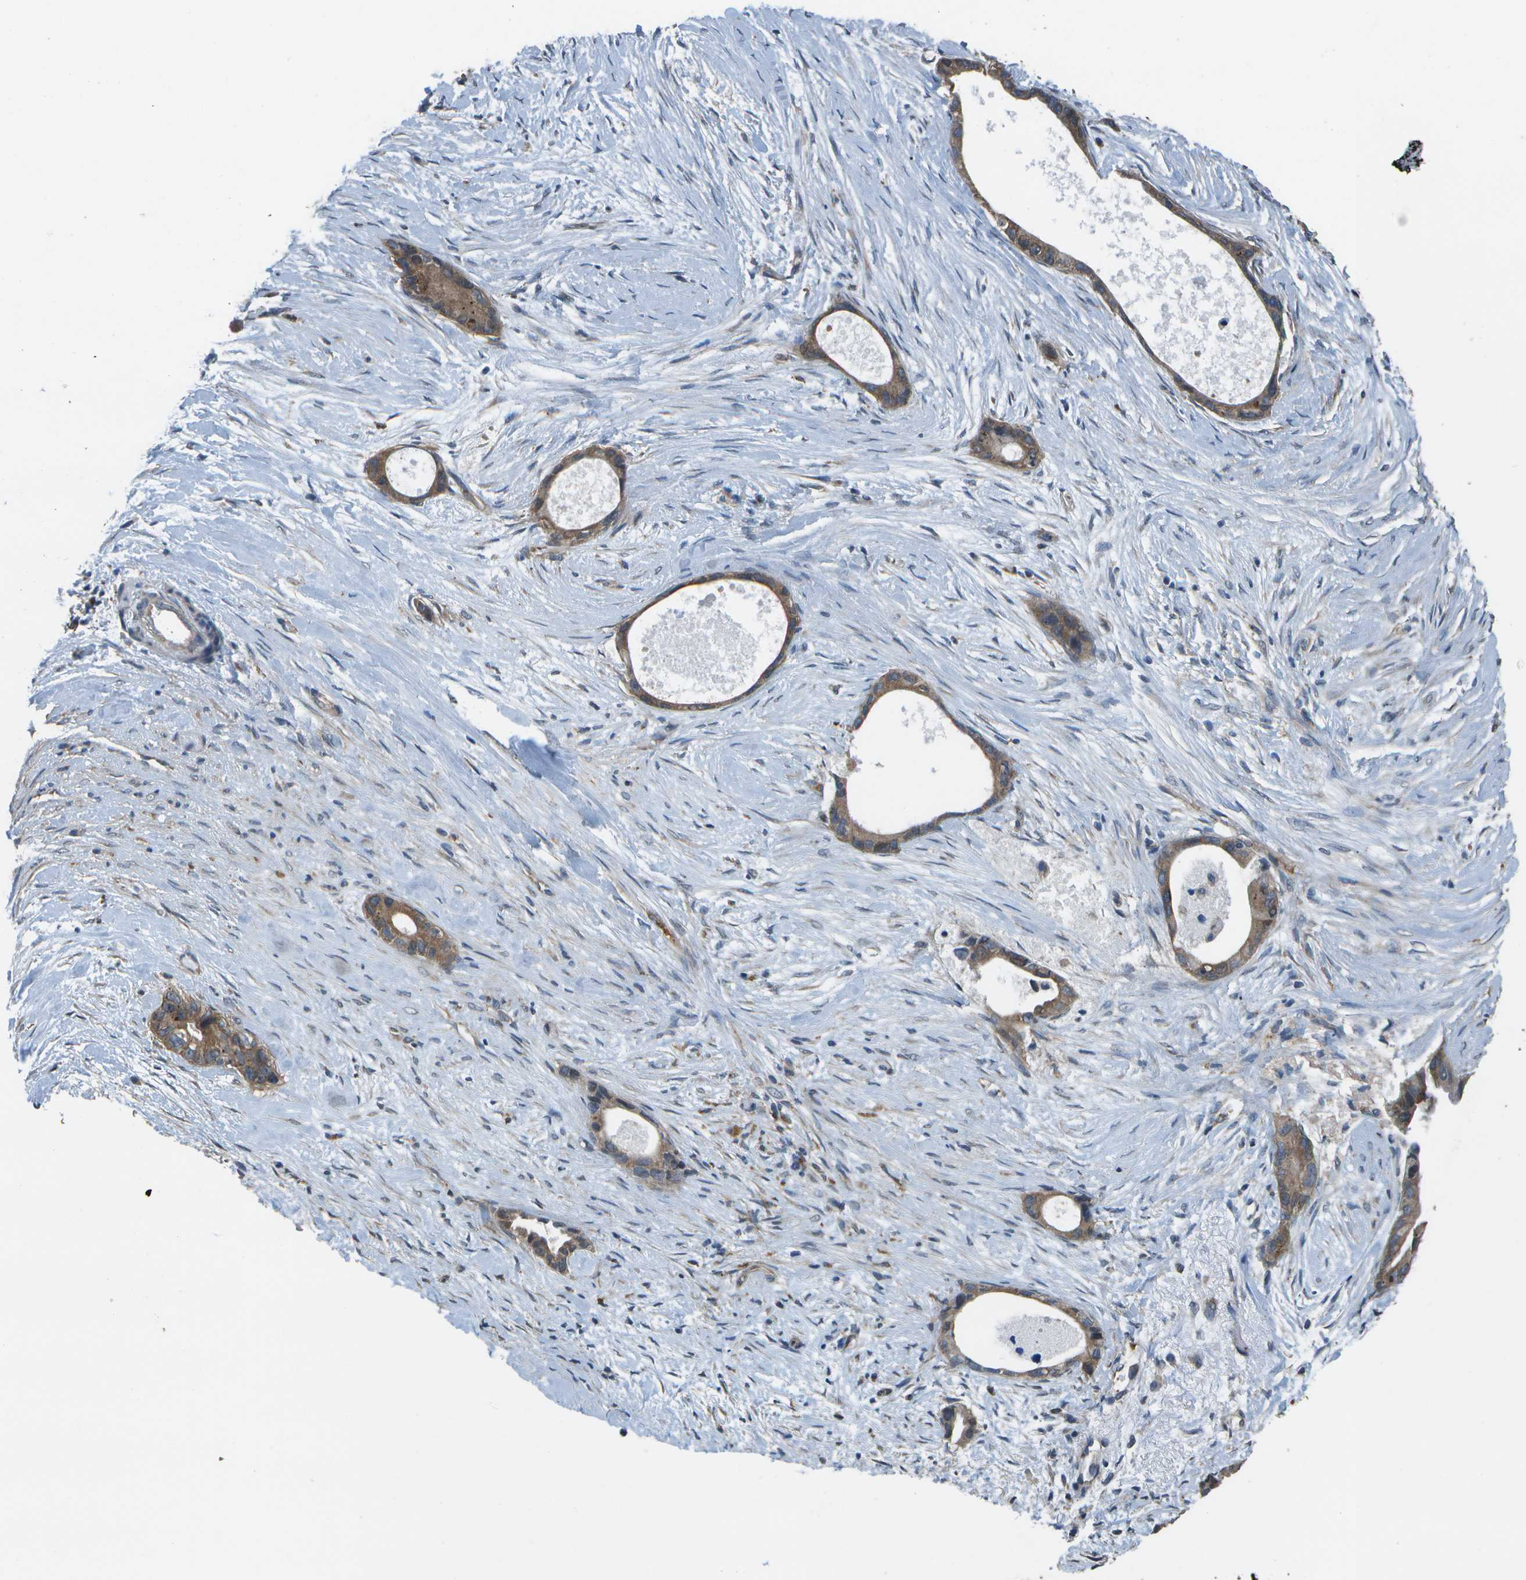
{"staining": {"intensity": "moderate", "quantity": ">75%", "location": "cytoplasmic/membranous"}, "tissue": "liver cancer", "cell_type": "Tumor cells", "image_type": "cancer", "snomed": [{"axis": "morphology", "description": "Cholangiocarcinoma"}, {"axis": "topography", "description": "Liver"}], "caption": "IHC (DAB) staining of human liver cholangiocarcinoma reveals moderate cytoplasmic/membranous protein positivity in approximately >75% of tumor cells.", "gene": "CLNS1A", "patient": {"sex": "female", "age": 55}}